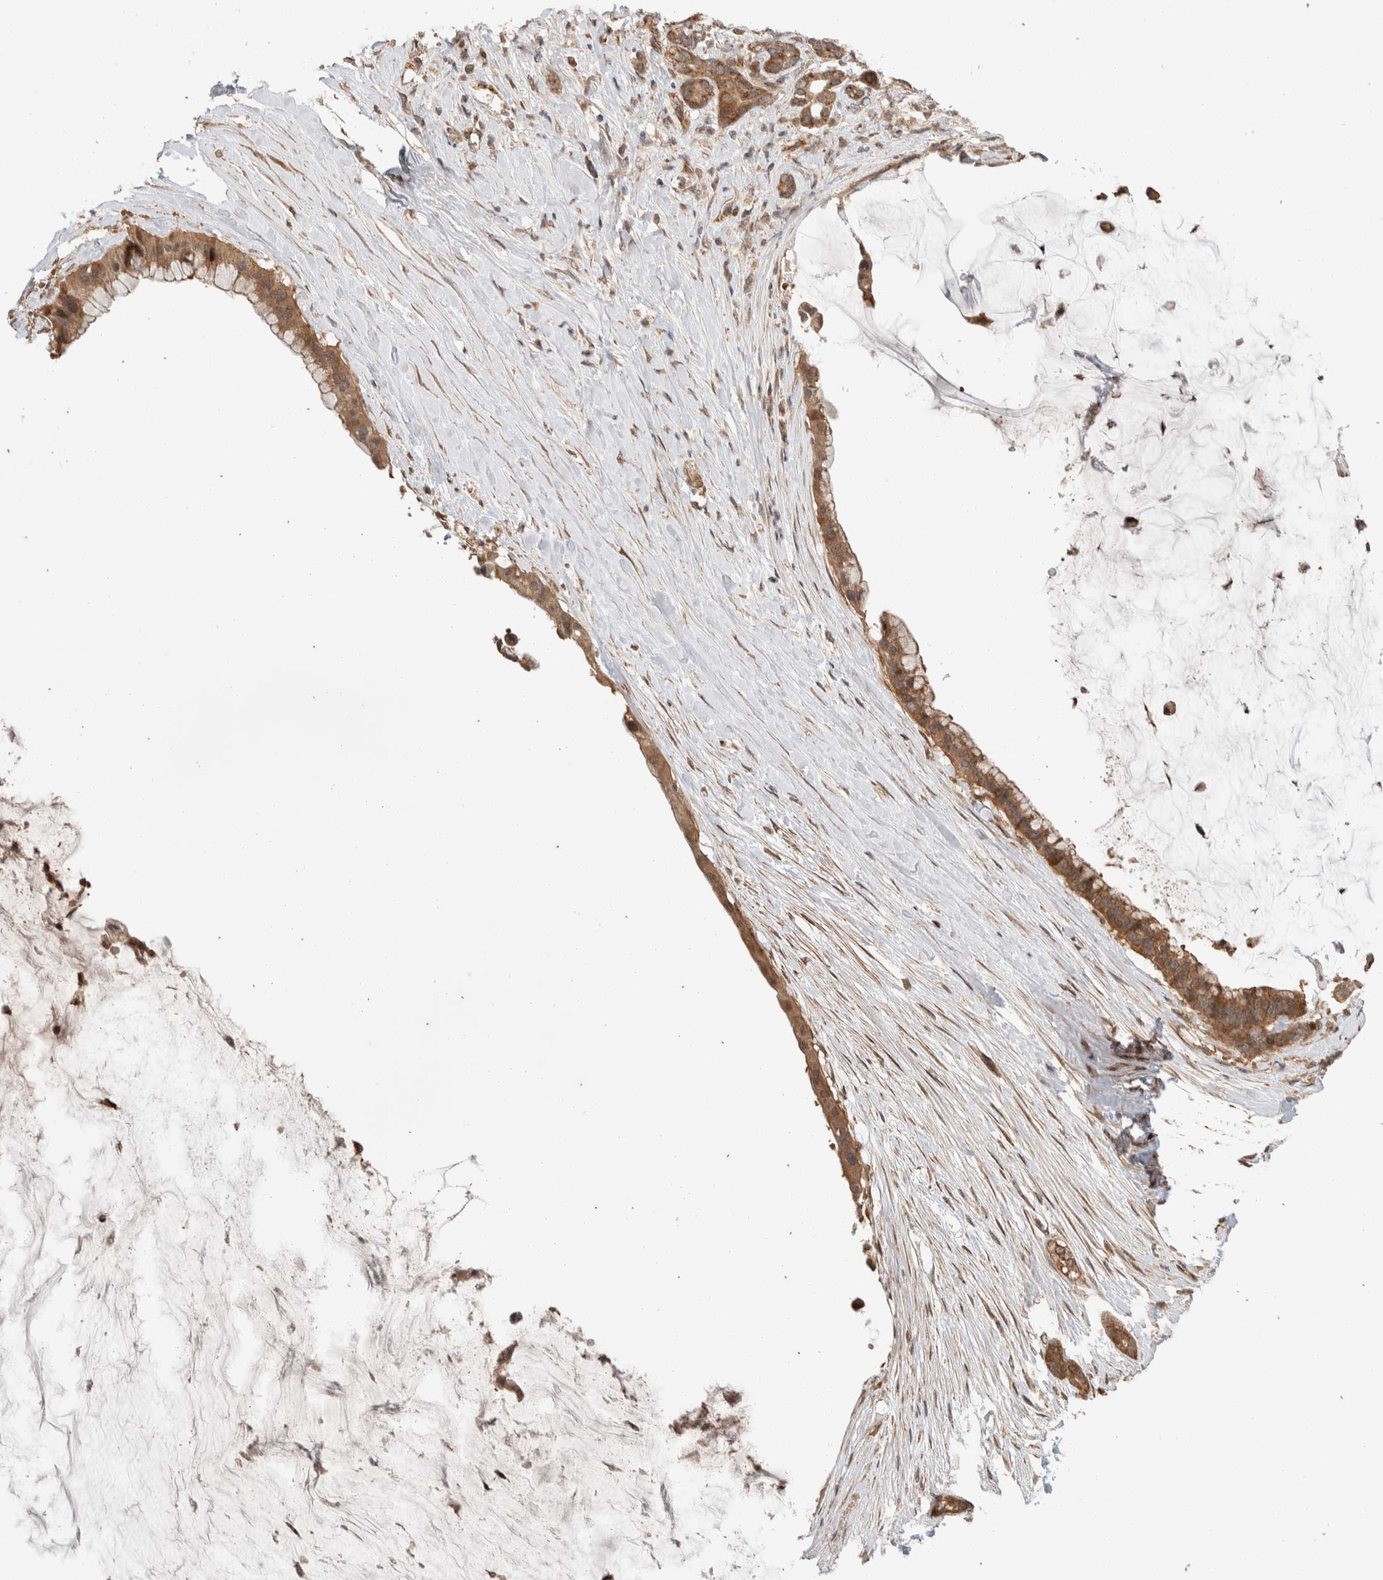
{"staining": {"intensity": "moderate", "quantity": ">75%", "location": "cytoplasmic/membranous"}, "tissue": "pancreatic cancer", "cell_type": "Tumor cells", "image_type": "cancer", "snomed": [{"axis": "morphology", "description": "Adenocarcinoma, NOS"}, {"axis": "topography", "description": "Pancreas"}], "caption": "Tumor cells demonstrate medium levels of moderate cytoplasmic/membranous positivity in approximately >75% of cells in pancreatic cancer.", "gene": "ERC1", "patient": {"sex": "male", "age": 41}}